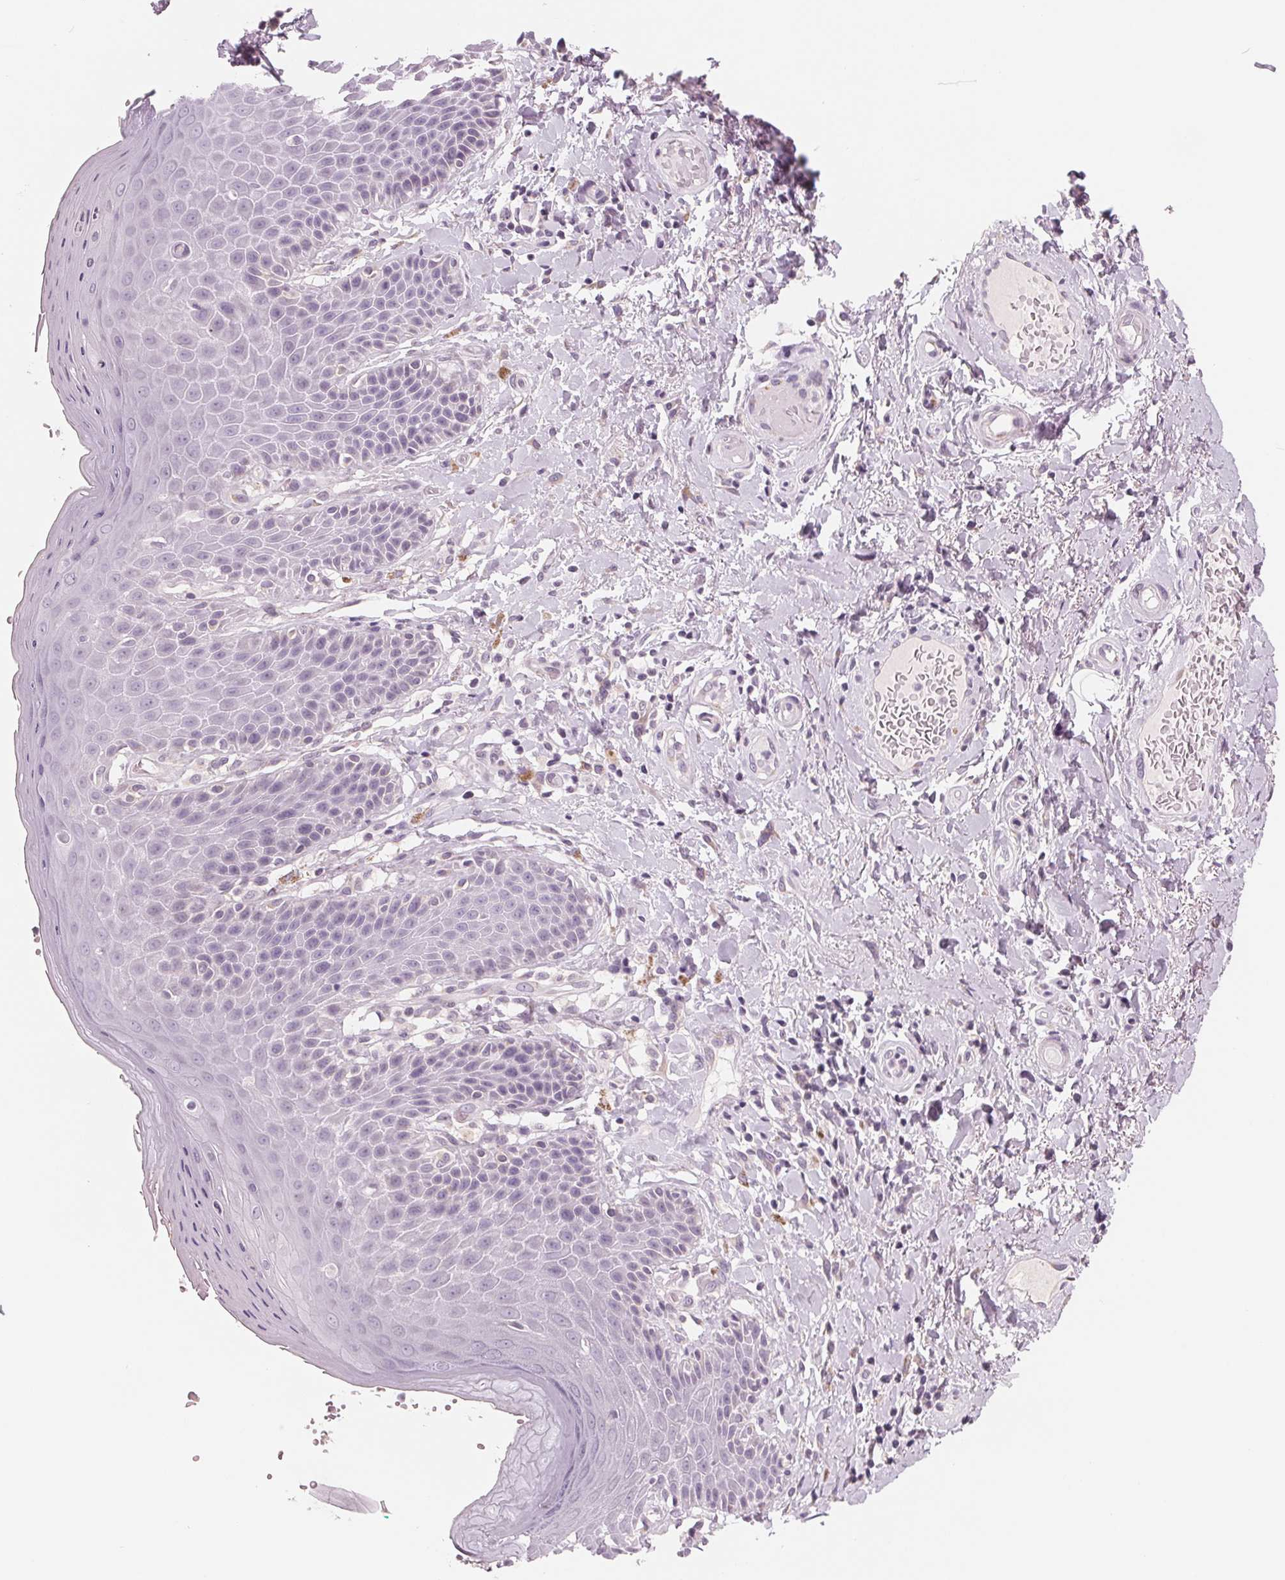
{"staining": {"intensity": "negative", "quantity": "none", "location": "none"}, "tissue": "skin", "cell_type": "Epidermal cells", "image_type": "normal", "snomed": [{"axis": "morphology", "description": "Normal tissue, NOS"}, {"axis": "topography", "description": "Anal"}, {"axis": "topography", "description": "Peripheral nerve tissue"}], "caption": "Immunohistochemistry of unremarkable skin exhibits no staining in epidermal cells.", "gene": "IL9R", "patient": {"sex": "male", "age": 51}}